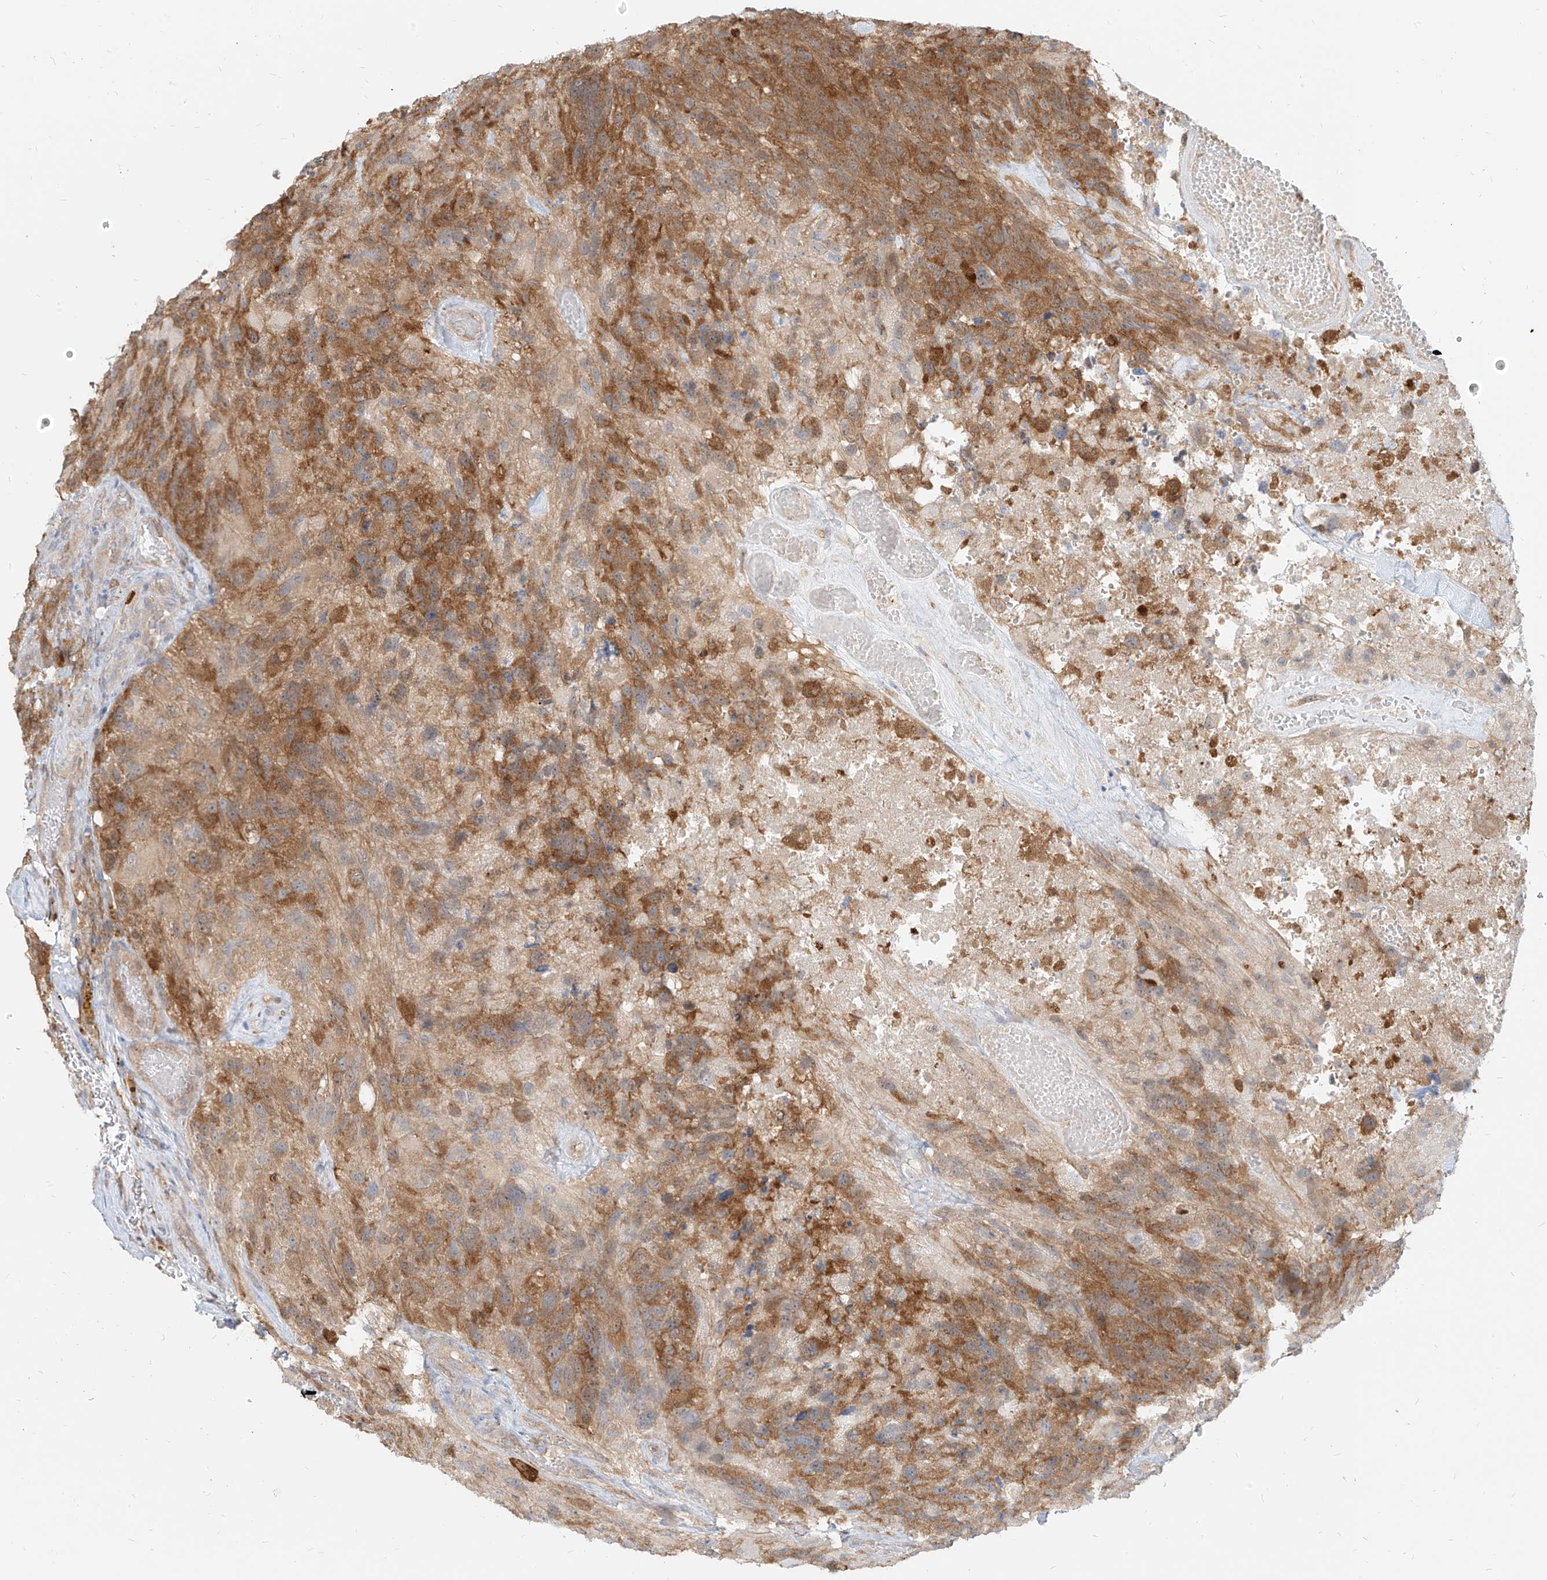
{"staining": {"intensity": "moderate", "quantity": ">75%", "location": "cytoplasmic/membranous"}, "tissue": "glioma", "cell_type": "Tumor cells", "image_type": "cancer", "snomed": [{"axis": "morphology", "description": "Glioma, malignant, High grade"}, {"axis": "topography", "description": "Brain"}], "caption": "Moderate cytoplasmic/membranous staining is appreciated in about >75% of tumor cells in malignant glioma (high-grade). (Brightfield microscopy of DAB IHC at high magnification).", "gene": "PGD", "patient": {"sex": "male", "age": 69}}